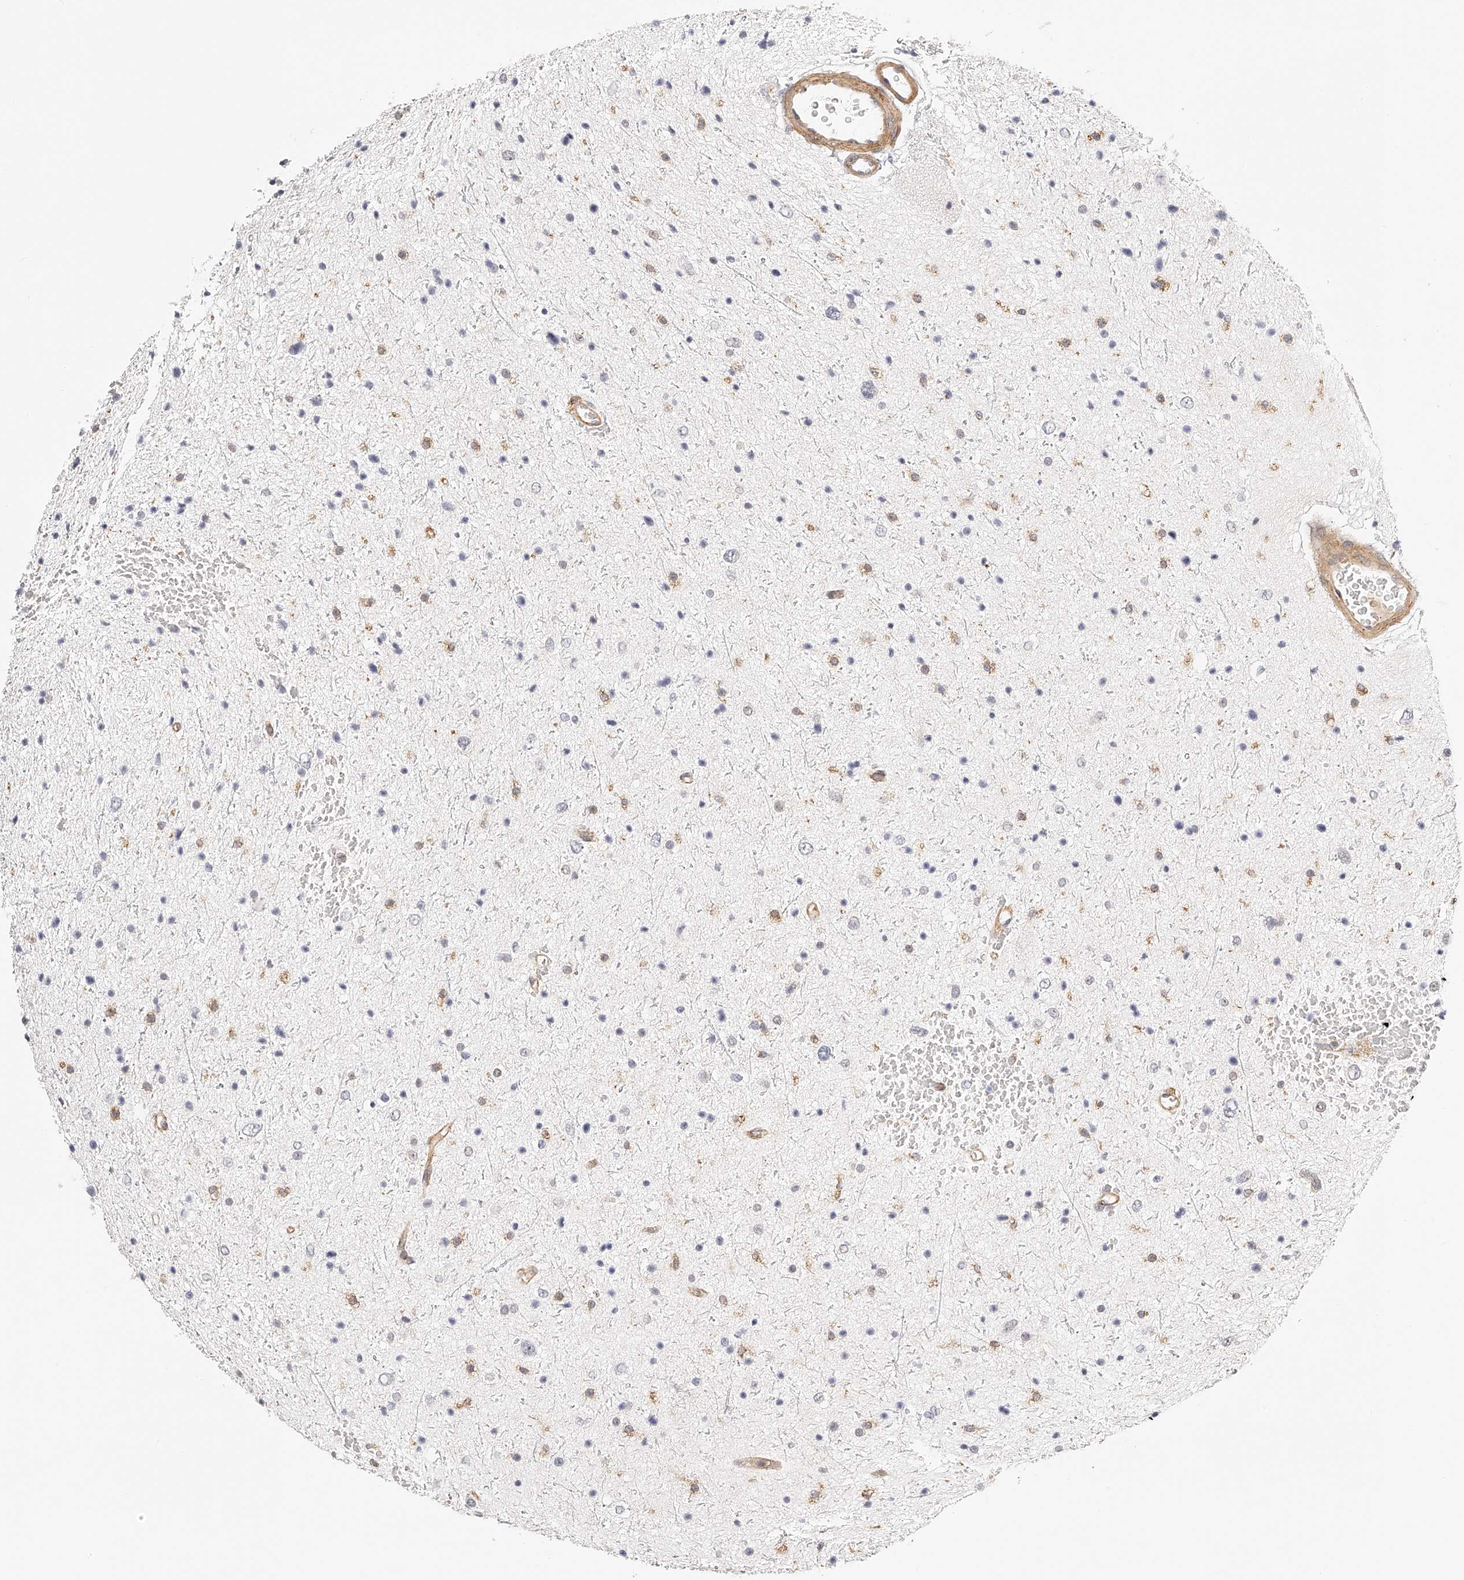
{"staining": {"intensity": "negative", "quantity": "none", "location": "none"}, "tissue": "glioma", "cell_type": "Tumor cells", "image_type": "cancer", "snomed": [{"axis": "morphology", "description": "Glioma, malignant, Low grade"}, {"axis": "topography", "description": "Brain"}], "caption": "There is no significant staining in tumor cells of low-grade glioma (malignant).", "gene": "SYNC", "patient": {"sex": "female", "age": 37}}